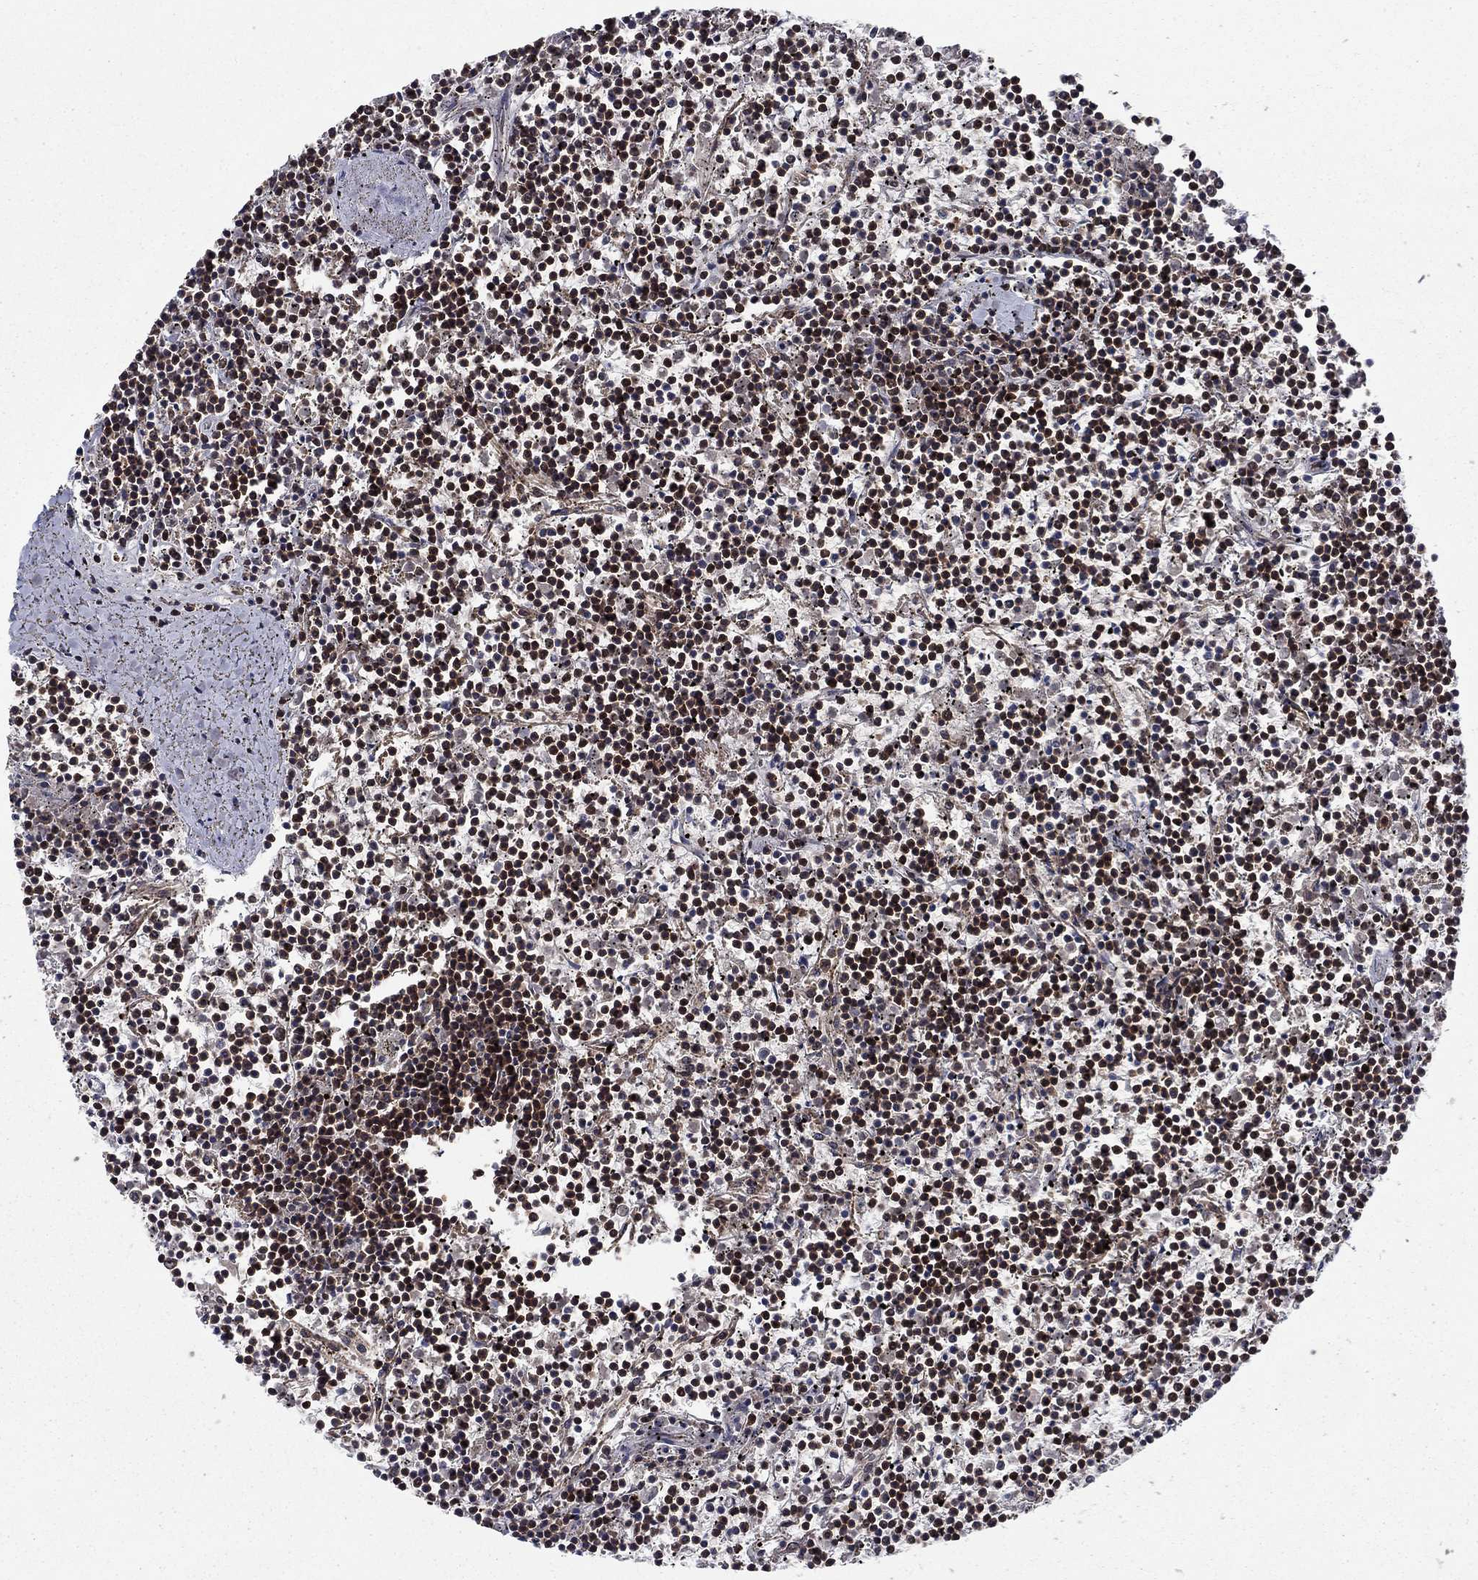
{"staining": {"intensity": "strong", "quantity": ">75%", "location": "nuclear"}, "tissue": "lymphoma", "cell_type": "Tumor cells", "image_type": "cancer", "snomed": [{"axis": "morphology", "description": "Malignant lymphoma, non-Hodgkin's type, Low grade"}, {"axis": "topography", "description": "Spleen"}], "caption": "IHC photomicrograph of lymphoma stained for a protein (brown), which reveals high levels of strong nuclear expression in approximately >75% of tumor cells.", "gene": "RPRD1B", "patient": {"sex": "female", "age": 19}}